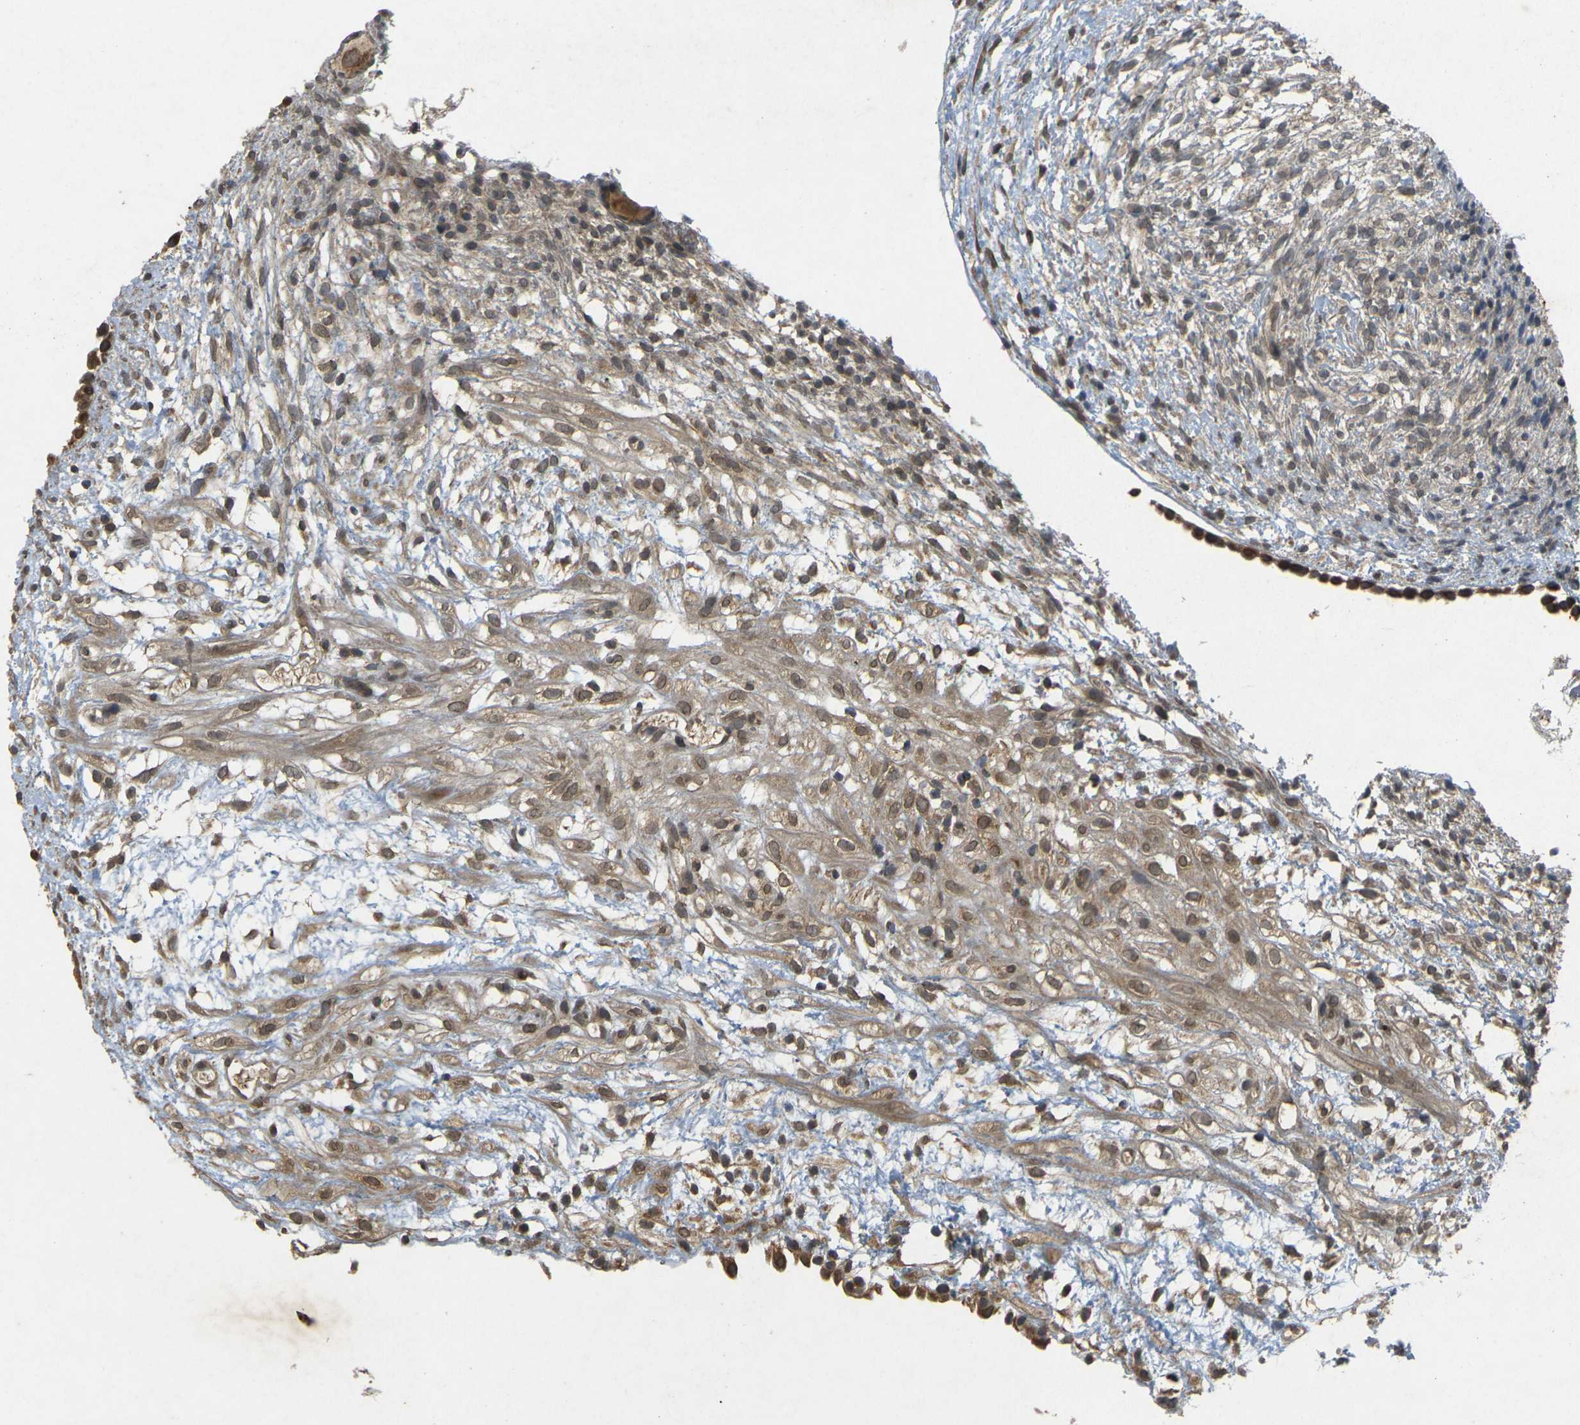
{"staining": {"intensity": "moderate", "quantity": ">75%", "location": "cytoplasmic/membranous"}, "tissue": "ovary", "cell_type": "Follicle cells", "image_type": "normal", "snomed": [{"axis": "morphology", "description": "Normal tissue, NOS"}, {"axis": "morphology", "description": "Cyst, NOS"}, {"axis": "topography", "description": "Ovary"}], "caption": "An IHC micrograph of normal tissue is shown. Protein staining in brown shows moderate cytoplasmic/membranous positivity in ovary within follicle cells.", "gene": "ERN1", "patient": {"sex": "female", "age": 18}}